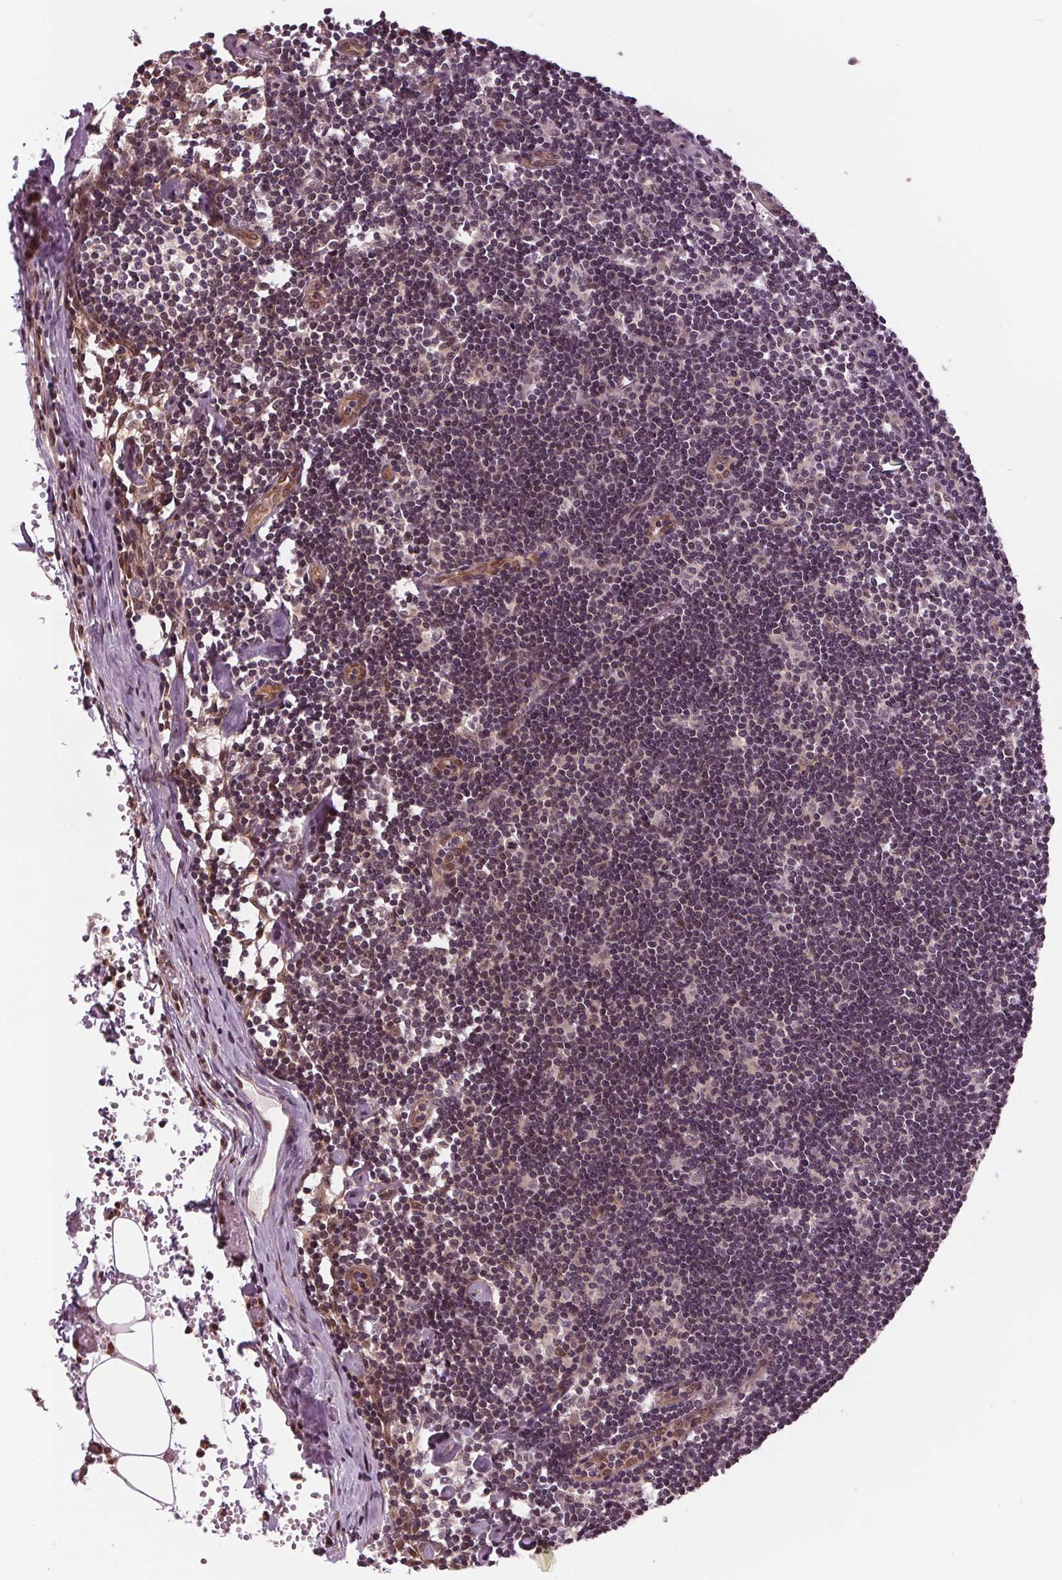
{"staining": {"intensity": "negative", "quantity": "none", "location": "none"}, "tissue": "lymph node", "cell_type": "Germinal center cells", "image_type": "normal", "snomed": [{"axis": "morphology", "description": "Normal tissue, NOS"}, {"axis": "topography", "description": "Lymph node"}], "caption": "DAB (3,3'-diaminobenzidine) immunohistochemical staining of unremarkable lymph node shows no significant positivity in germinal center cells. Nuclei are stained in blue.", "gene": "STAT3", "patient": {"sex": "female", "age": 42}}